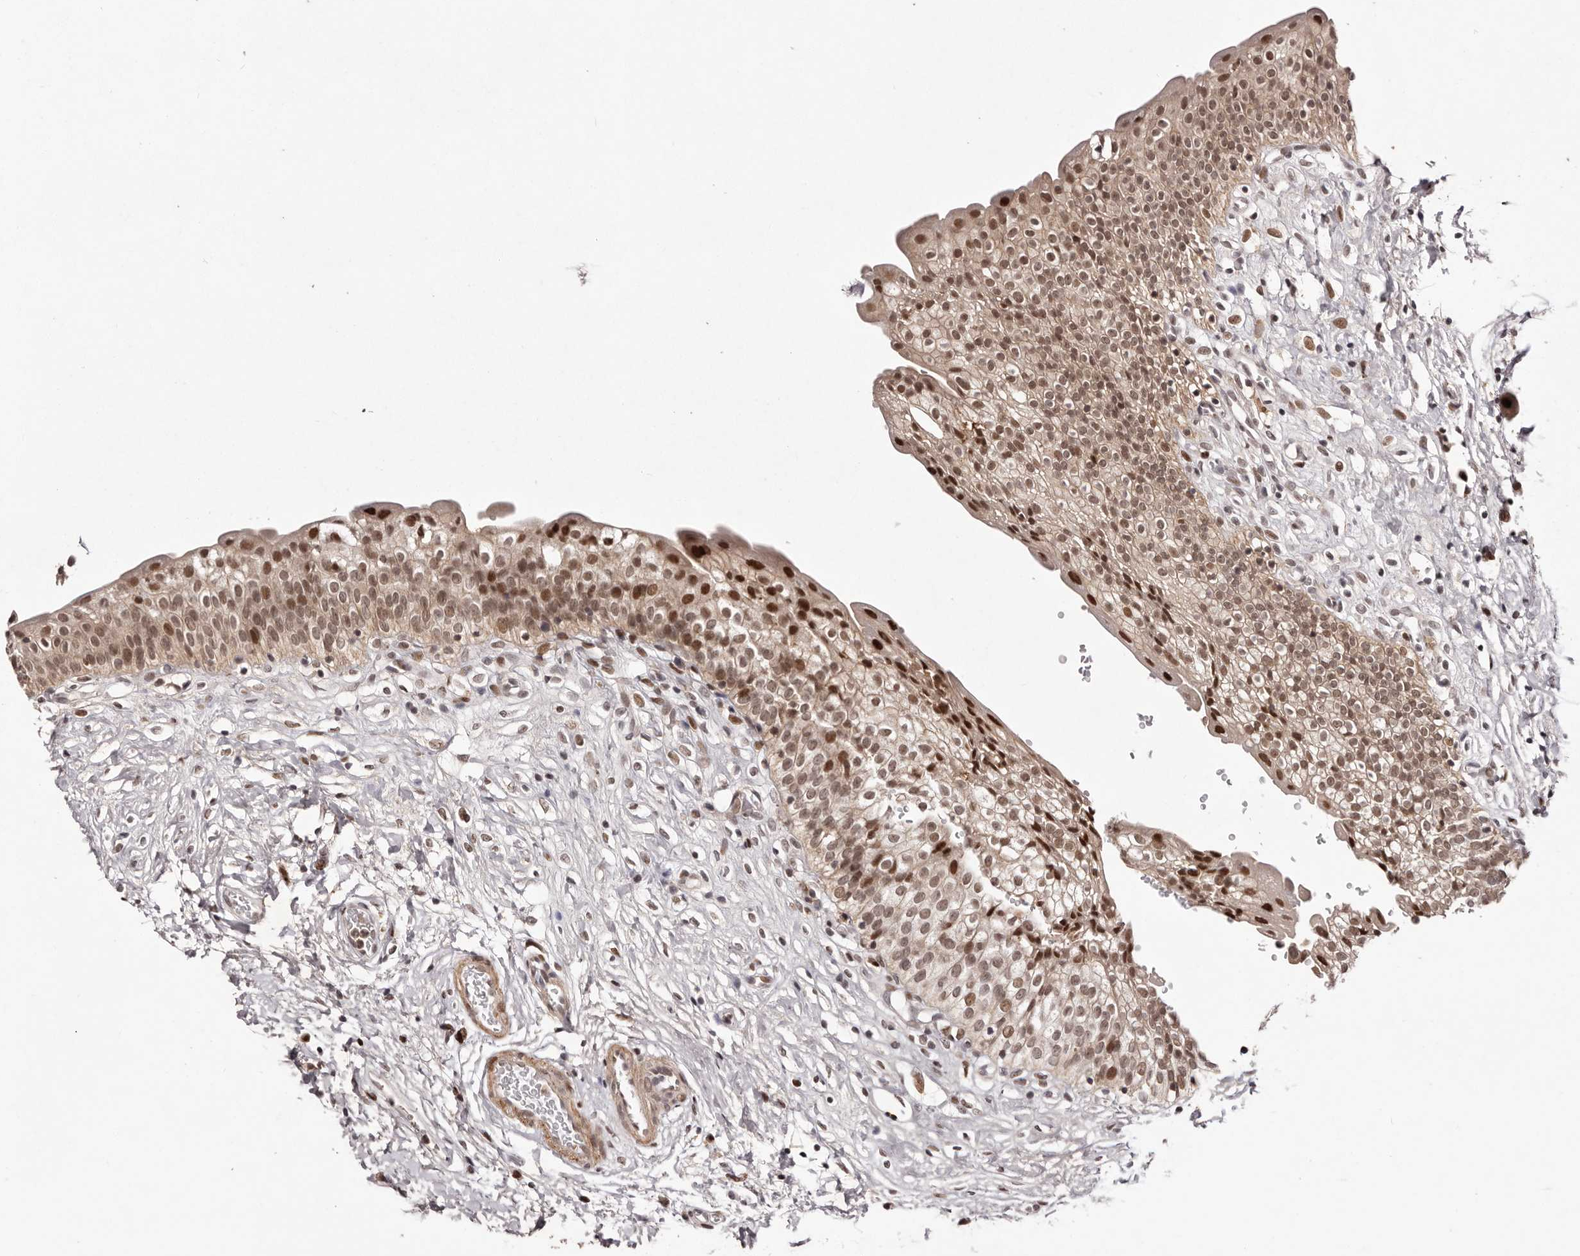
{"staining": {"intensity": "moderate", "quantity": ">75%", "location": "cytoplasmic/membranous,nuclear"}, "tissue": "urinary bladder", "cell_type": "Urothelial cells", "image_type": "normal", "snomed": [{"axis": "morphology", "description": "Normal tissue, NOS"}, {"axis": "topography", "description": "Urinary bladder"}], "caption": "A high-resolution photomicrograph shows immunohistochemistry staining of unremarkable urinary bladder, which exhibits moderate cytoplasmic/membranous,nuclear expression in approximately >75% of urothelial cells.", "gene": "FBXO5", "patient": {"sex": "male", "age": 51}}